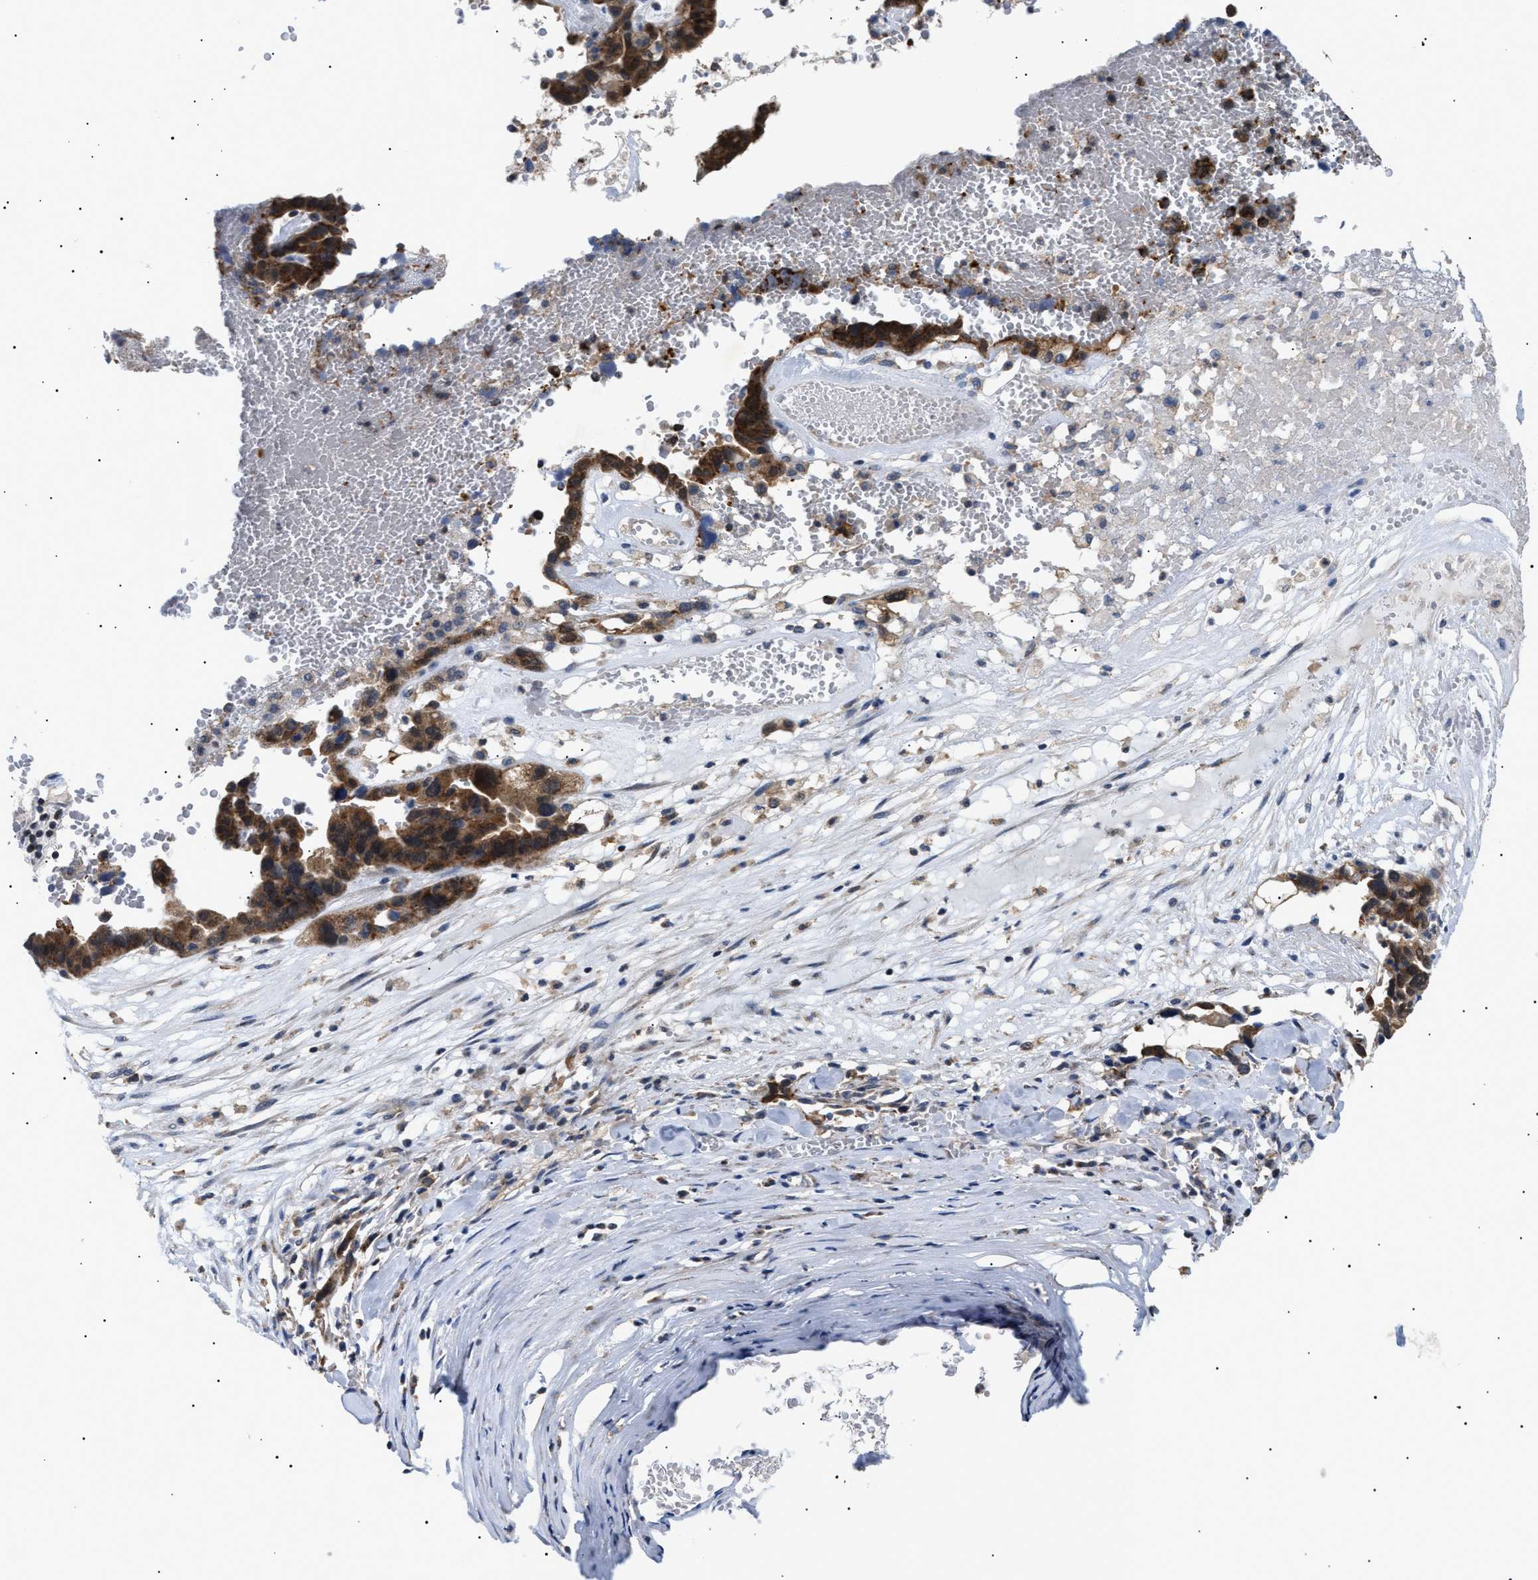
{"staining": {"intensity": "strong", "quantity": ">75%", "location": "cytoplasmic/membranous"}, "tissue": "ovarian cancer", "cell_type": "Tumor cells", "image_type": "cancer", "snomed": [{"axis": "morphology", "description": "Cystadenocarcinoma, serous, NOS"}, {"axis": "topography", "description": "Ovary"}], "caption": "Immunohistochemistry (IHC) staining of serous cystadenocarcinoma (ovarian), which exhibits high levels of strong cytoplasmic/membranous expression in approximately >75% of tumor cells indicating strong cytoplasmic/membranous protein positivity. The staining was performed using DAB (brown) for protein detection and nuclei were counterstained in hematoxylin (blue).", "gene": "SIRT5", "patient": {"sex": "female", "age": 59}}